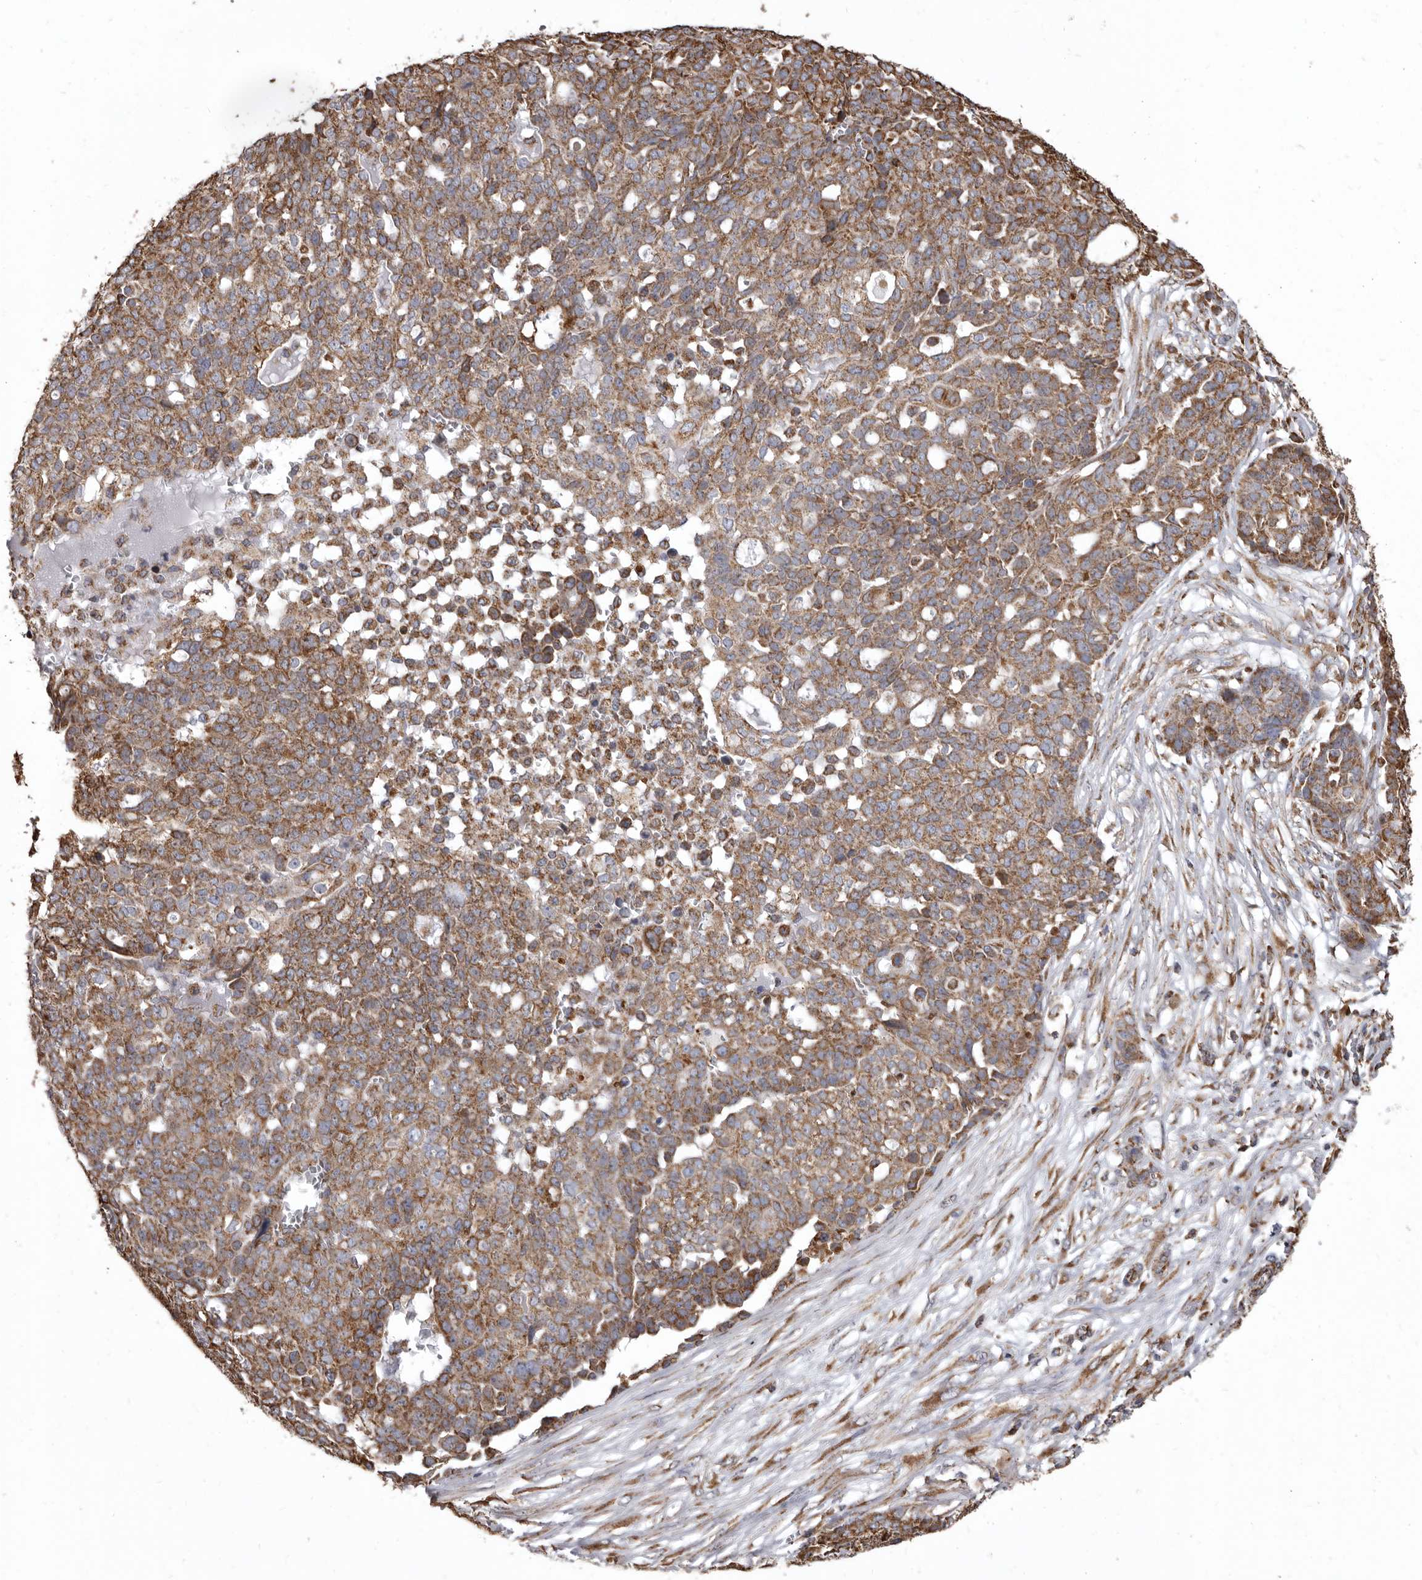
{"staining": {"intensity": "moderate", "quantity": ">75%", "location": "cytoplasmic/membranous"}, "tissue": "ovarian cancer", "cell_type": "Tumor cells", "image_type": "cancer", "snomed": [{"axis": "morphology", "description": "Cystadenocarcinoma, serous, NOS"}, {"axis": "topography", "description": "Soft tissue"}, {"axis": "topography", "description": "Ovary"}], "caption": "Tumor cells demonstrate moderate cytoplasmic/membranous positivity in about >75% of cells in ovarian serous cystadenocarcinoma. The staining was performed using DAB, with brown indicating positive protein expression. Nuclei are stained blue with hematoxylin.", "gene": "CDK5RAP3", "patient": {"sex": "female", "age": 57}}